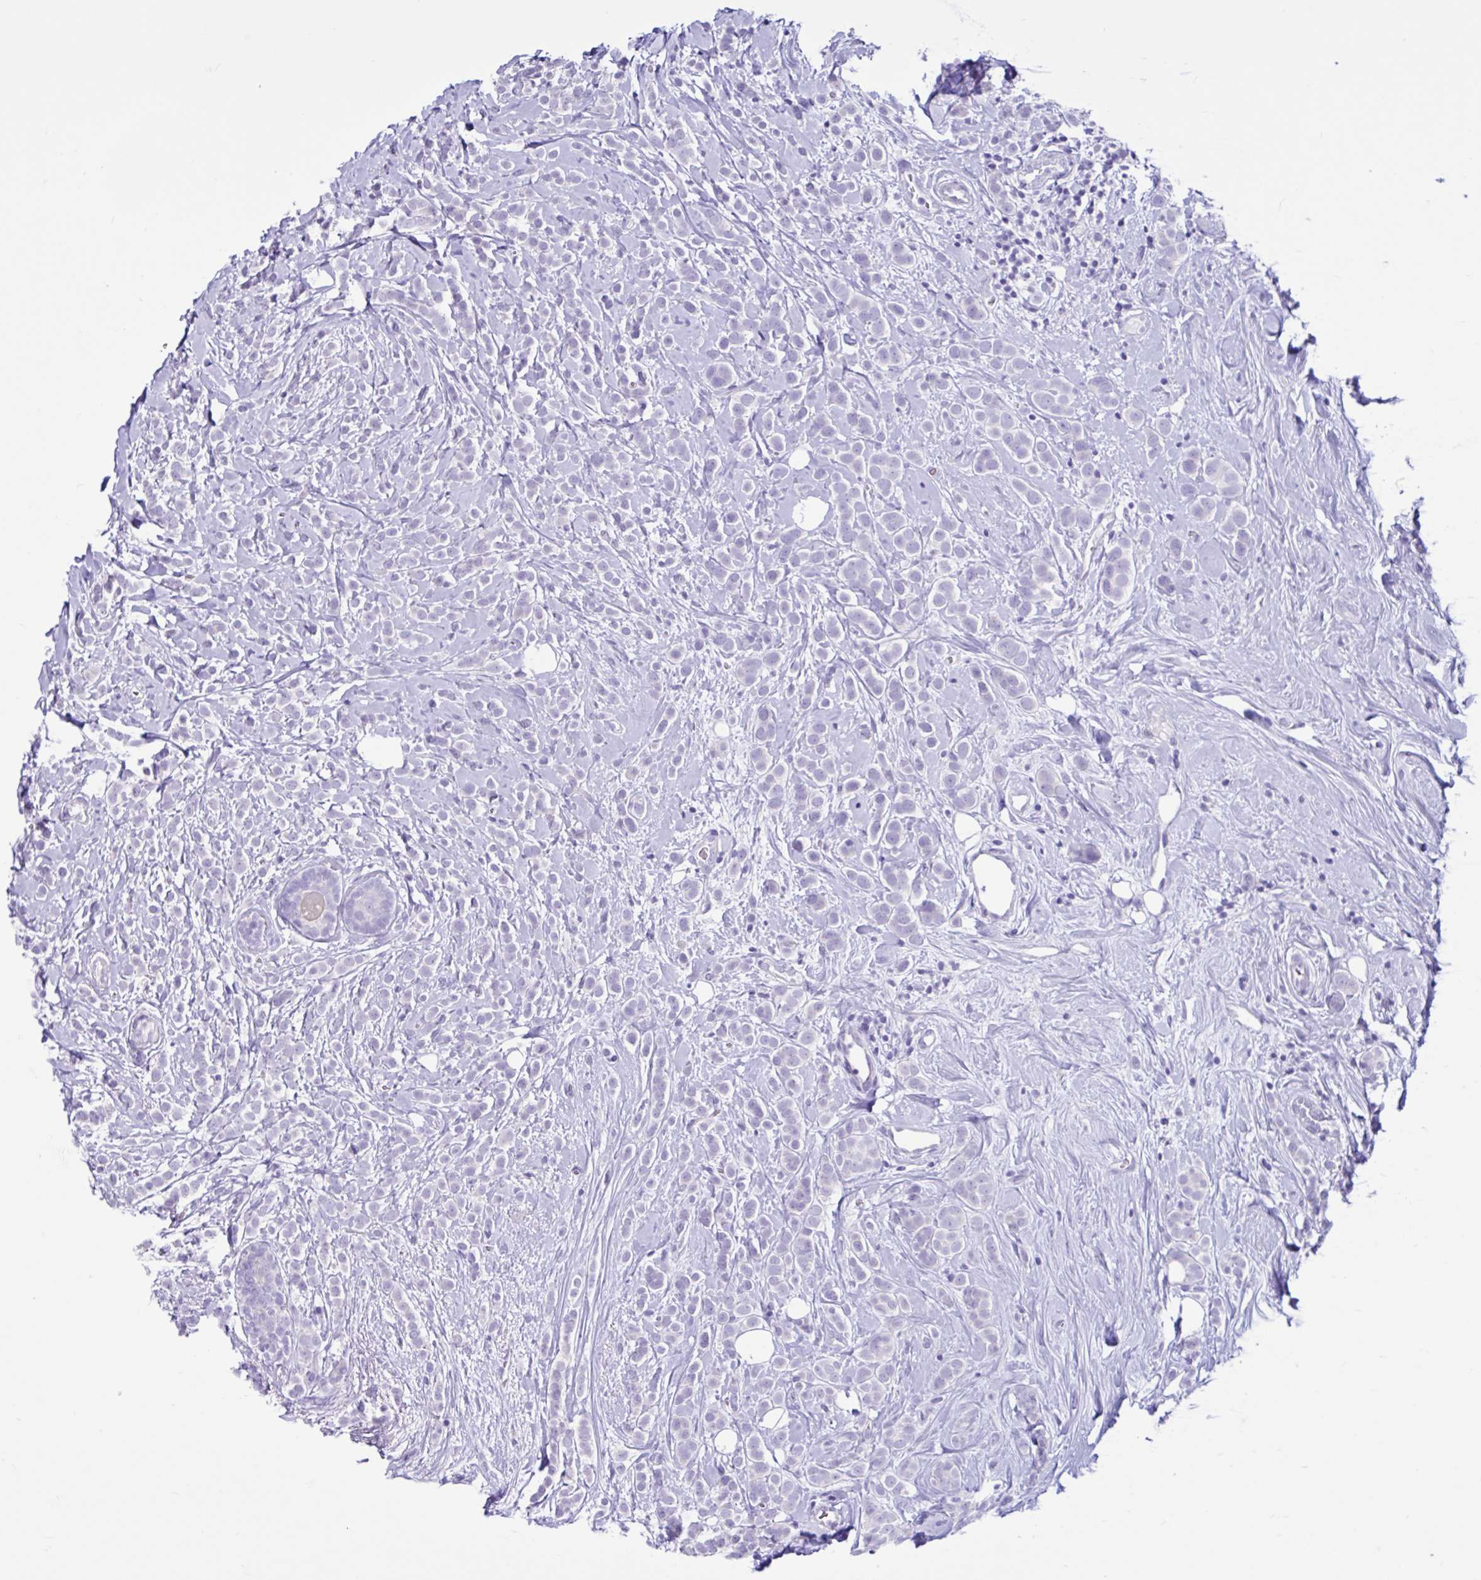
{"staining": {"intensity": "negative", "quantity": "none", "location": "none"}, "tissue": "breast cancer", "cell_type": "Tumor cells", "image_type": "cancer", "snomed": [{"axis": "morphology", "description": "Lobular carcinoma"}, {"axis": "topography", "description": "Breast"}], "caption": "Photomicrograph shows no protein staining in tumor cells of lobular carcinoma (breast) tissue. The staining is performed using DAB brown chromogen with nuclei counter-stained in using hematoxylin.", "gene": "CYP19A1", "patient": {"sex": "female", "age": 49}}